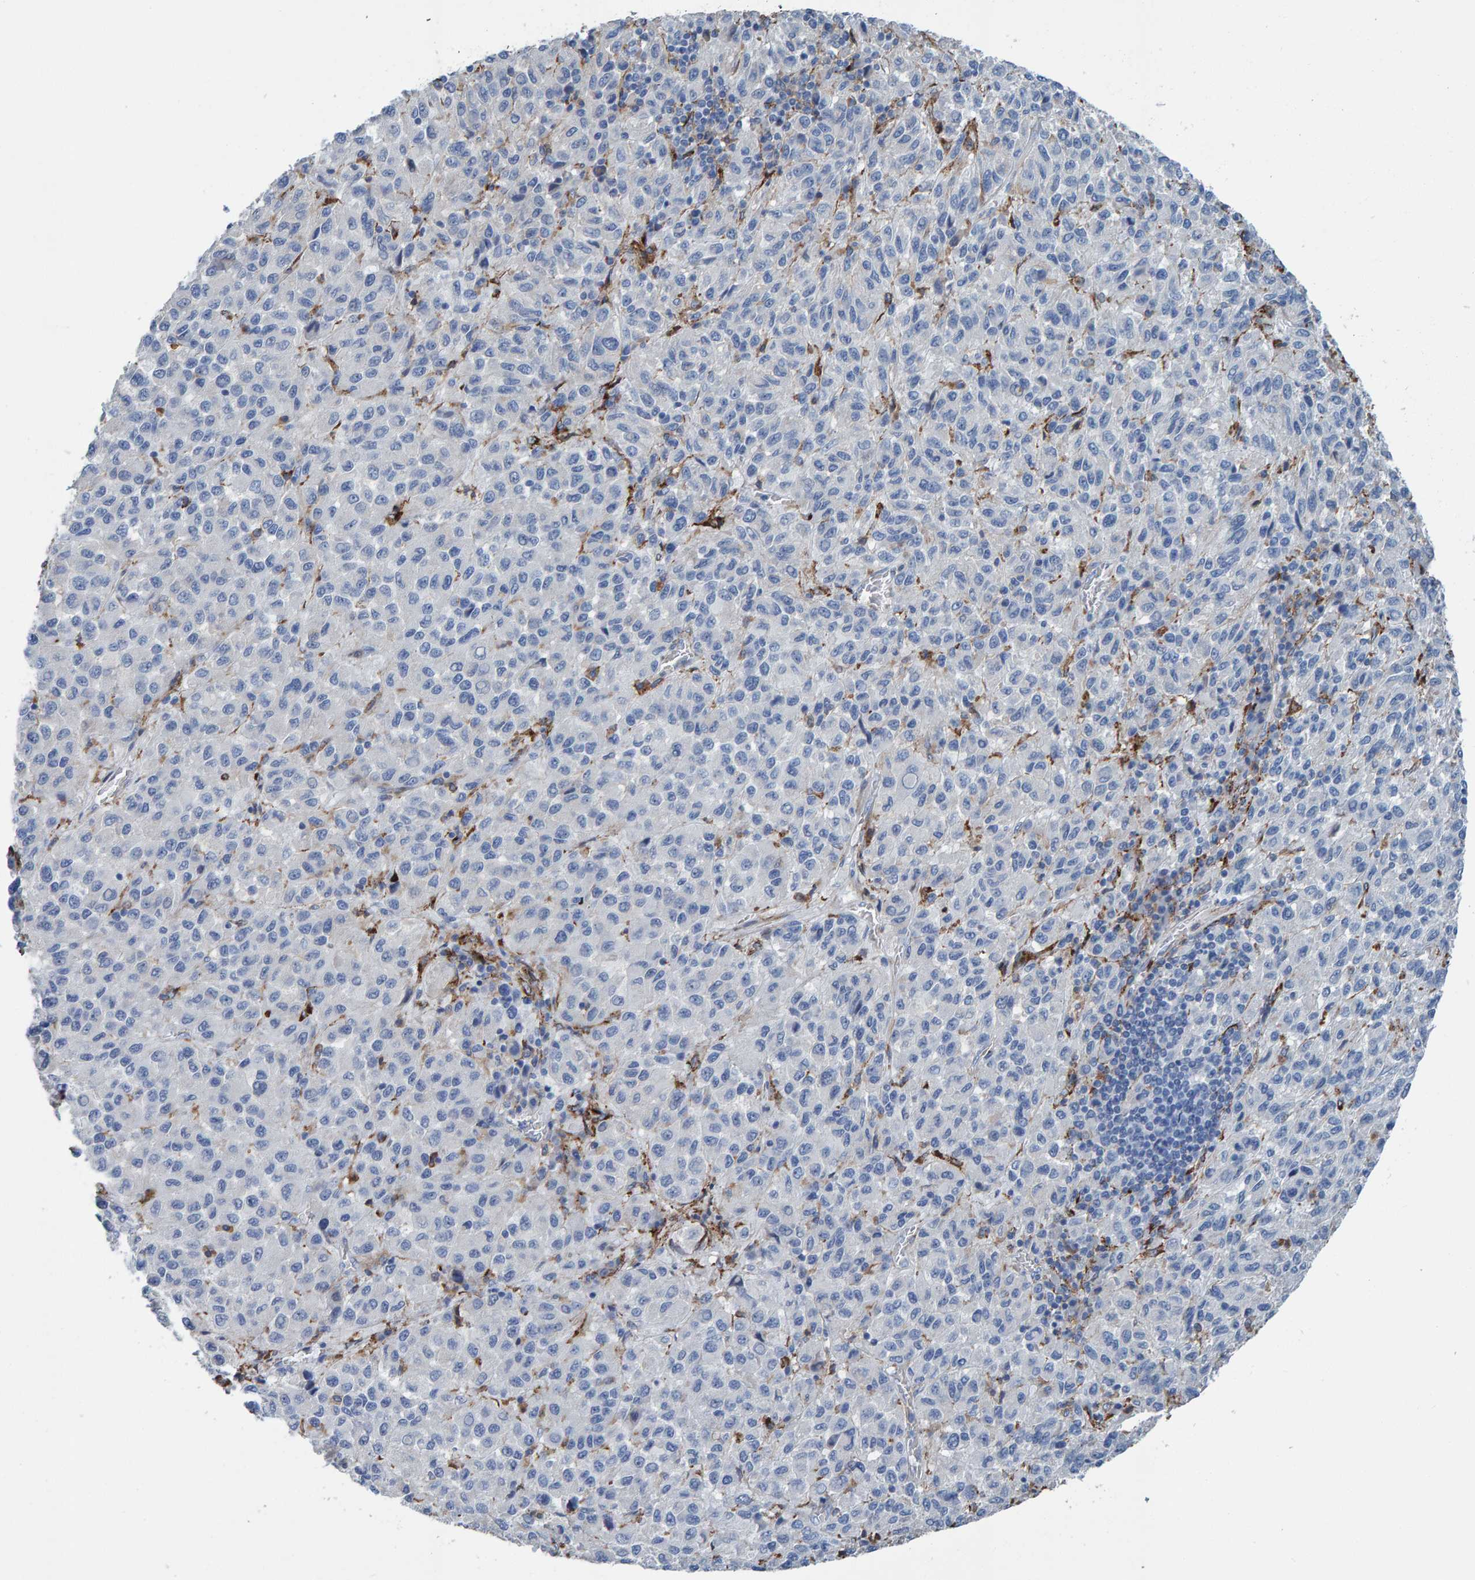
{"staining": {"intensity": "negative", "quantity": "none", "location": "none"}, "tissue": "skin cancer", "cell_type": "Tumor cells", "image_type": "cancer", "snomed": [{"axis": "morphology", "description": "Squamous cell carcinoma, NOS"}, {"axis": "topography", "description": "Skin"}], "caption": "Human skin cancer stained for a protein using immunohistochemistry (IHC) reveals no expression in tumor cells.", "gene": "LRP1", "patient": {"sex": "female", "age": 73}}